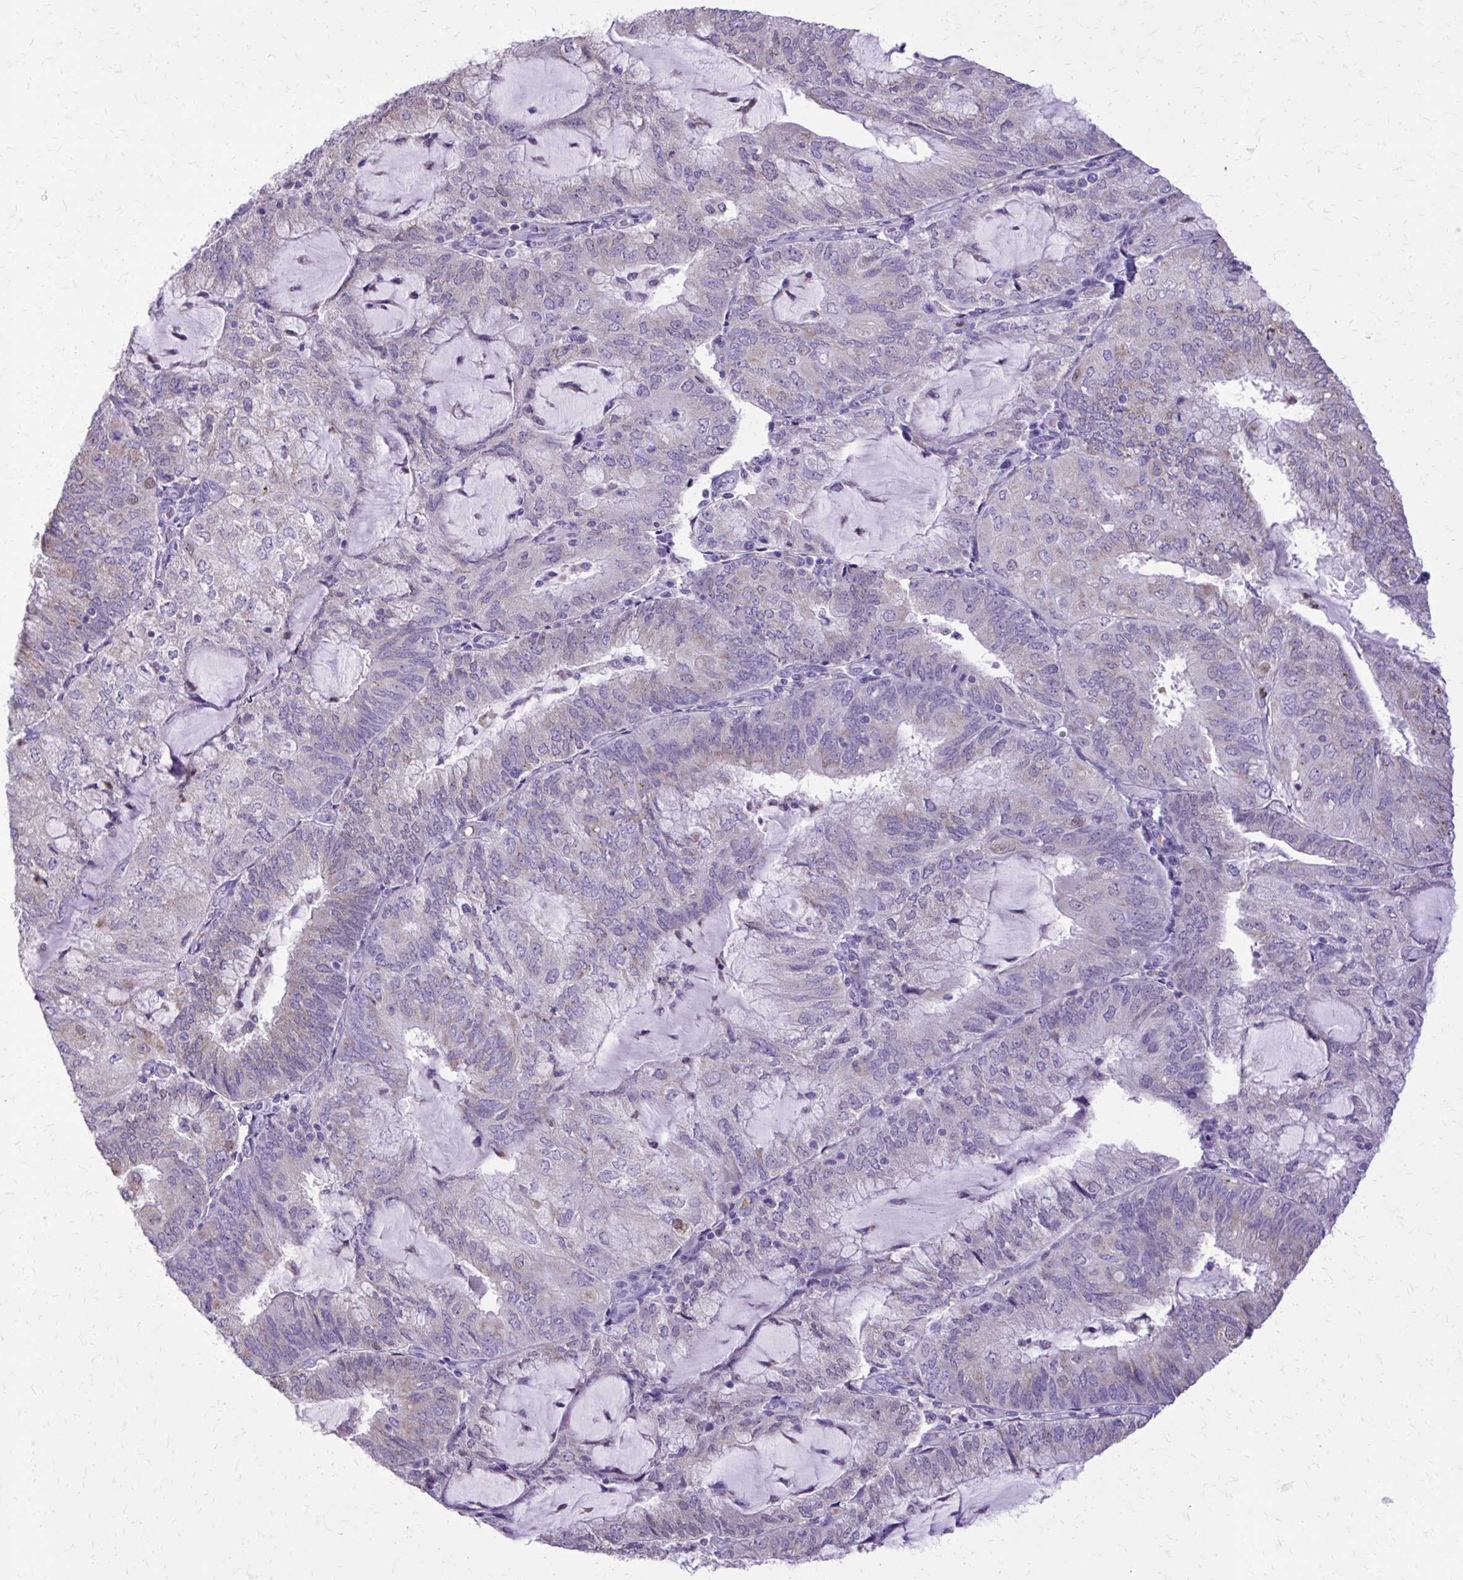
{"staining": {"intensity": "negative", "quantity": "none", "location": "none"}, "tissue": "endometrial cancer", "cell_type": "Tumor cells", "image_type": "cancer", "snomed": [{"axis": "morphology", "description": "Adenocarcinoma, NOS"}, {"axis": "topography", "description": "Endometrium"}], "caption": "Immunohistochemical staining of endometrial adenocarcinoma exhibits no significant positivity in tumor cells. Nuclei are stained in blue.", "gene": "CAT", "patient": {"sex": "female", "age": 81}}